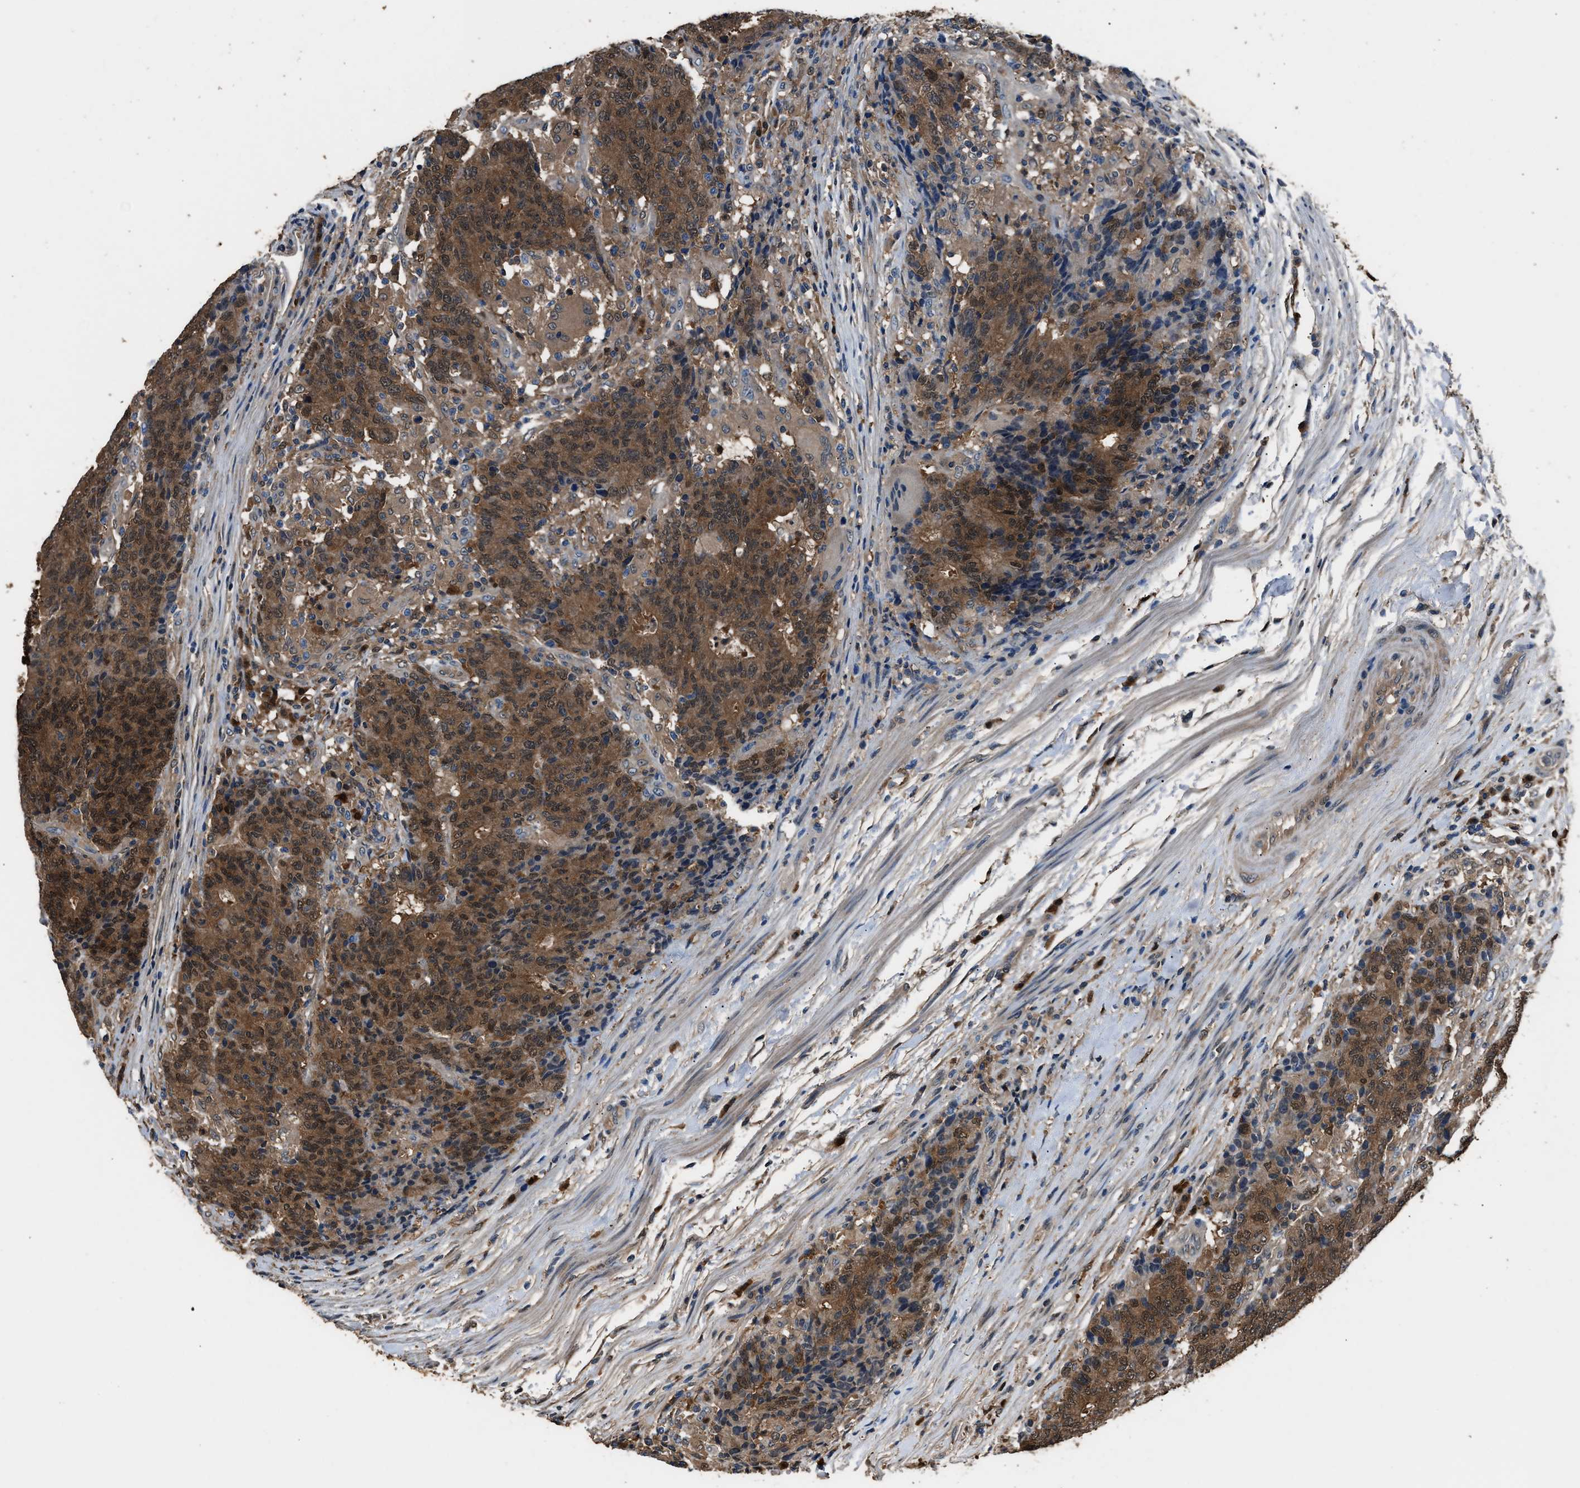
{"staining": {"intensity": "moderate", "quantity": ">75%", "location": "cytoplasmic/membranous,nuclear"}, "tissue": "colorectal cancer", "cell_type": "Tumor cells", "image_type": "cancer", "snomed": [{"axis": "morphology", "description": "Normal tissue, NOS"}, {"axis": "morphology", "description": "Adenocarcinoma, NOS"}, {"axis": "topography", "description": "Colon"}], "caption": "High-magnification brightfield microscopy of adenocarcinoma (colorectal) stained with DAB (3,3'-diaminobenzidine) (brown) and counterstained with hematoxylin (blue). tumor cells exhibit moderate cytoplasmic/membranous and nuclear expression is appreciated in about>75% of cells. The protein is stained brown, and the nuclei are stained in blue (DAB IHC with brightfield microscopy, high magnification).", "gene": "GSTP1", "patient": {"sex": "female", "age": 75}}